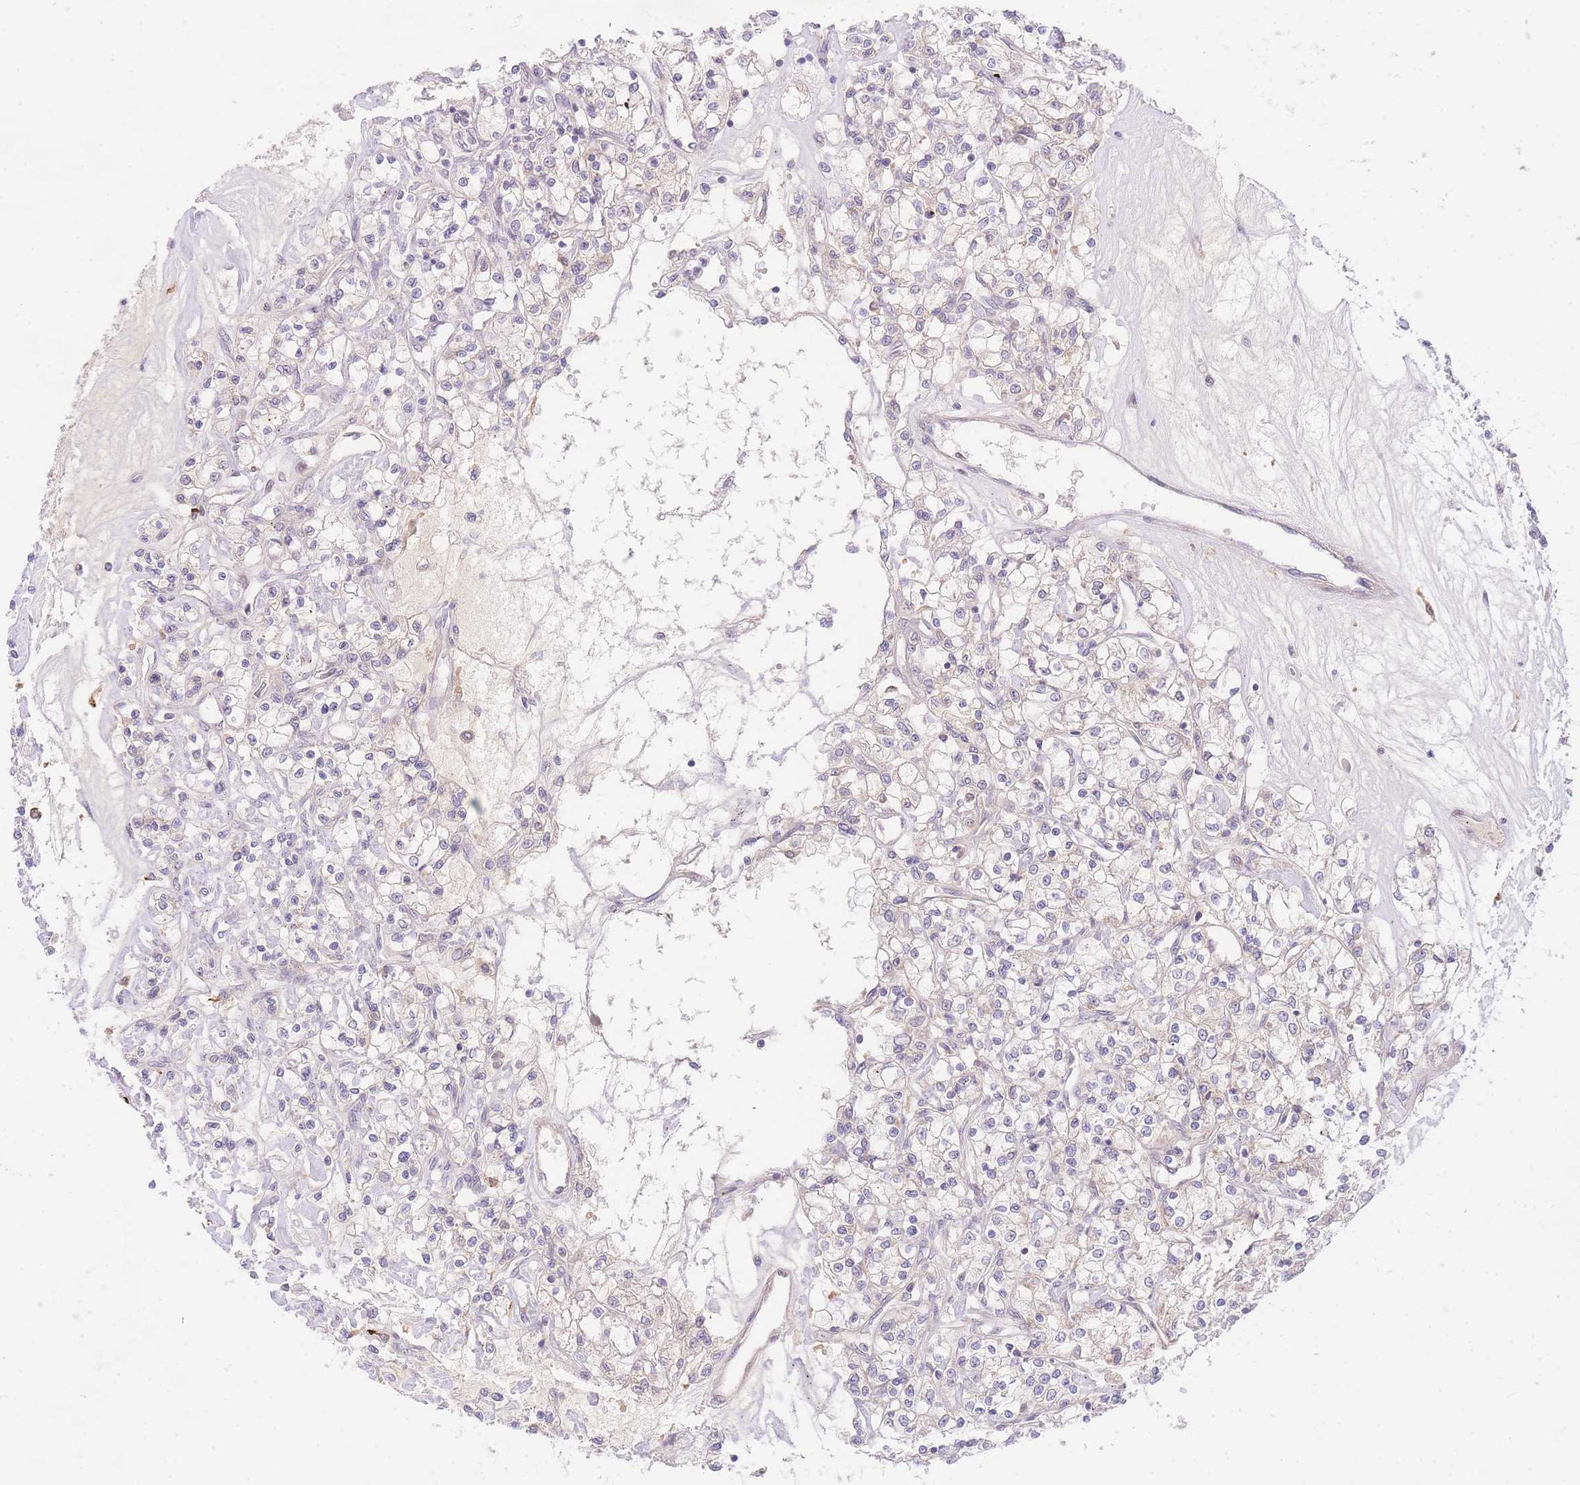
{"staining": {"intensity": "weak", "quantity": "<25%", "location": "cytoplasmic/membranous"}, "tissue": "renal cancer", "cell_type": "Tumor cells", "image_type": "cancer", "snomed": [{"axis": "morphology", "description": "Adenocarcinoma, NOS"}, {"axis": "topography", "description": "Kidney"}], "caption": "A photomicrograph of renal cancer stained for a protein displays no brown staining in tumor cells.", "gene": "SLC25A33", "patient": {"sex": "female", "age": 59}}